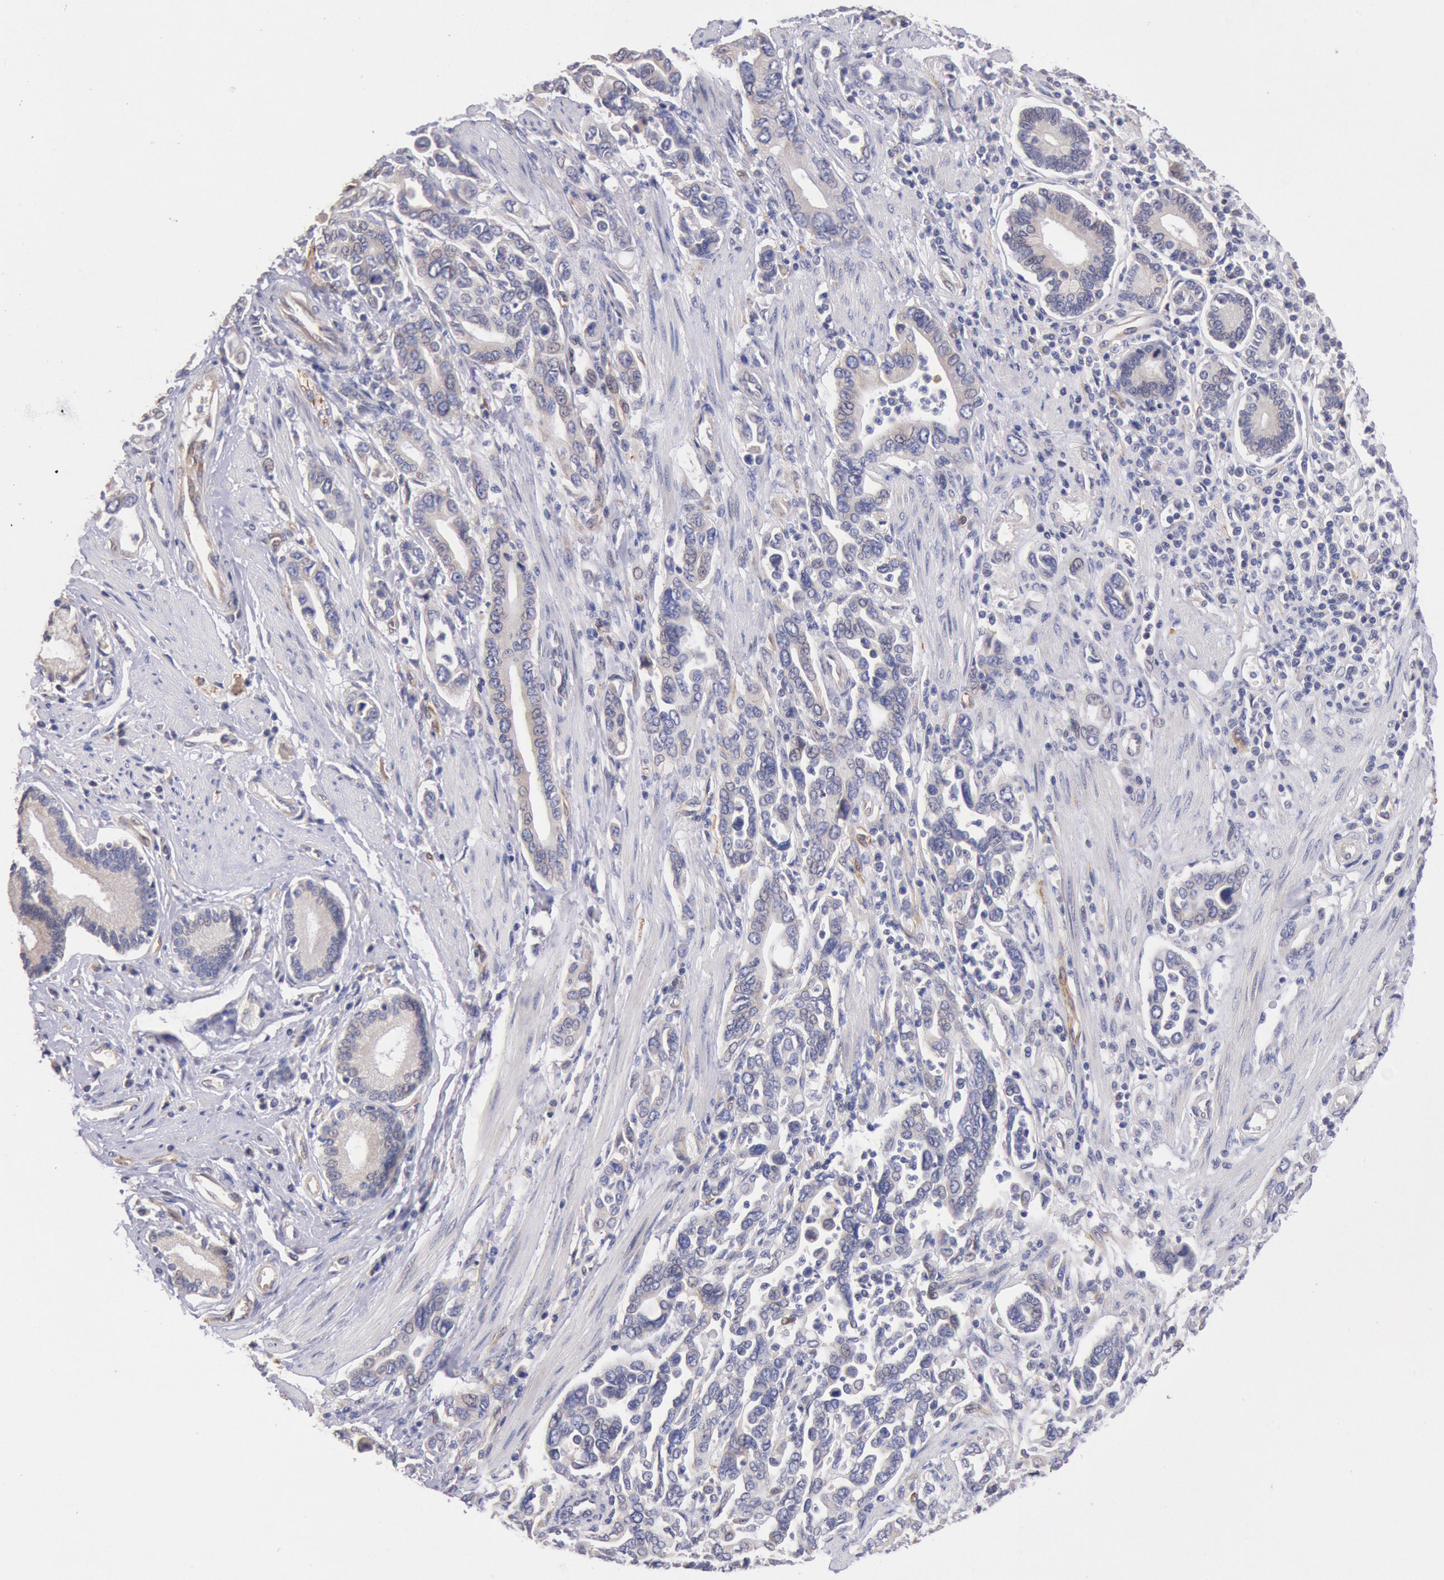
{"staining": {"intensity": "weak", "quantity": "25%-75%", "location": "cytoplasmic/membranous"}, "tissue": "pancreatic cancer", "cell_type": "Tumor cells", "image_type": "cancer", "snomed": [{"axis": "morphology", "description": "Adenocarcinoma, NOS"}, {"axis": "topography", "description": "Pancreas"}], "caption": "IHC (DAB (3,3'-diaminobenzidine)) staining of adenocarcinoma (pancreatic) reveals weak cytoplasmic/membranous protein staining in approximately 25%-75% of tumor cells.", "gene": "DRG1", "patient": {"sex": "female", "age": 57}}